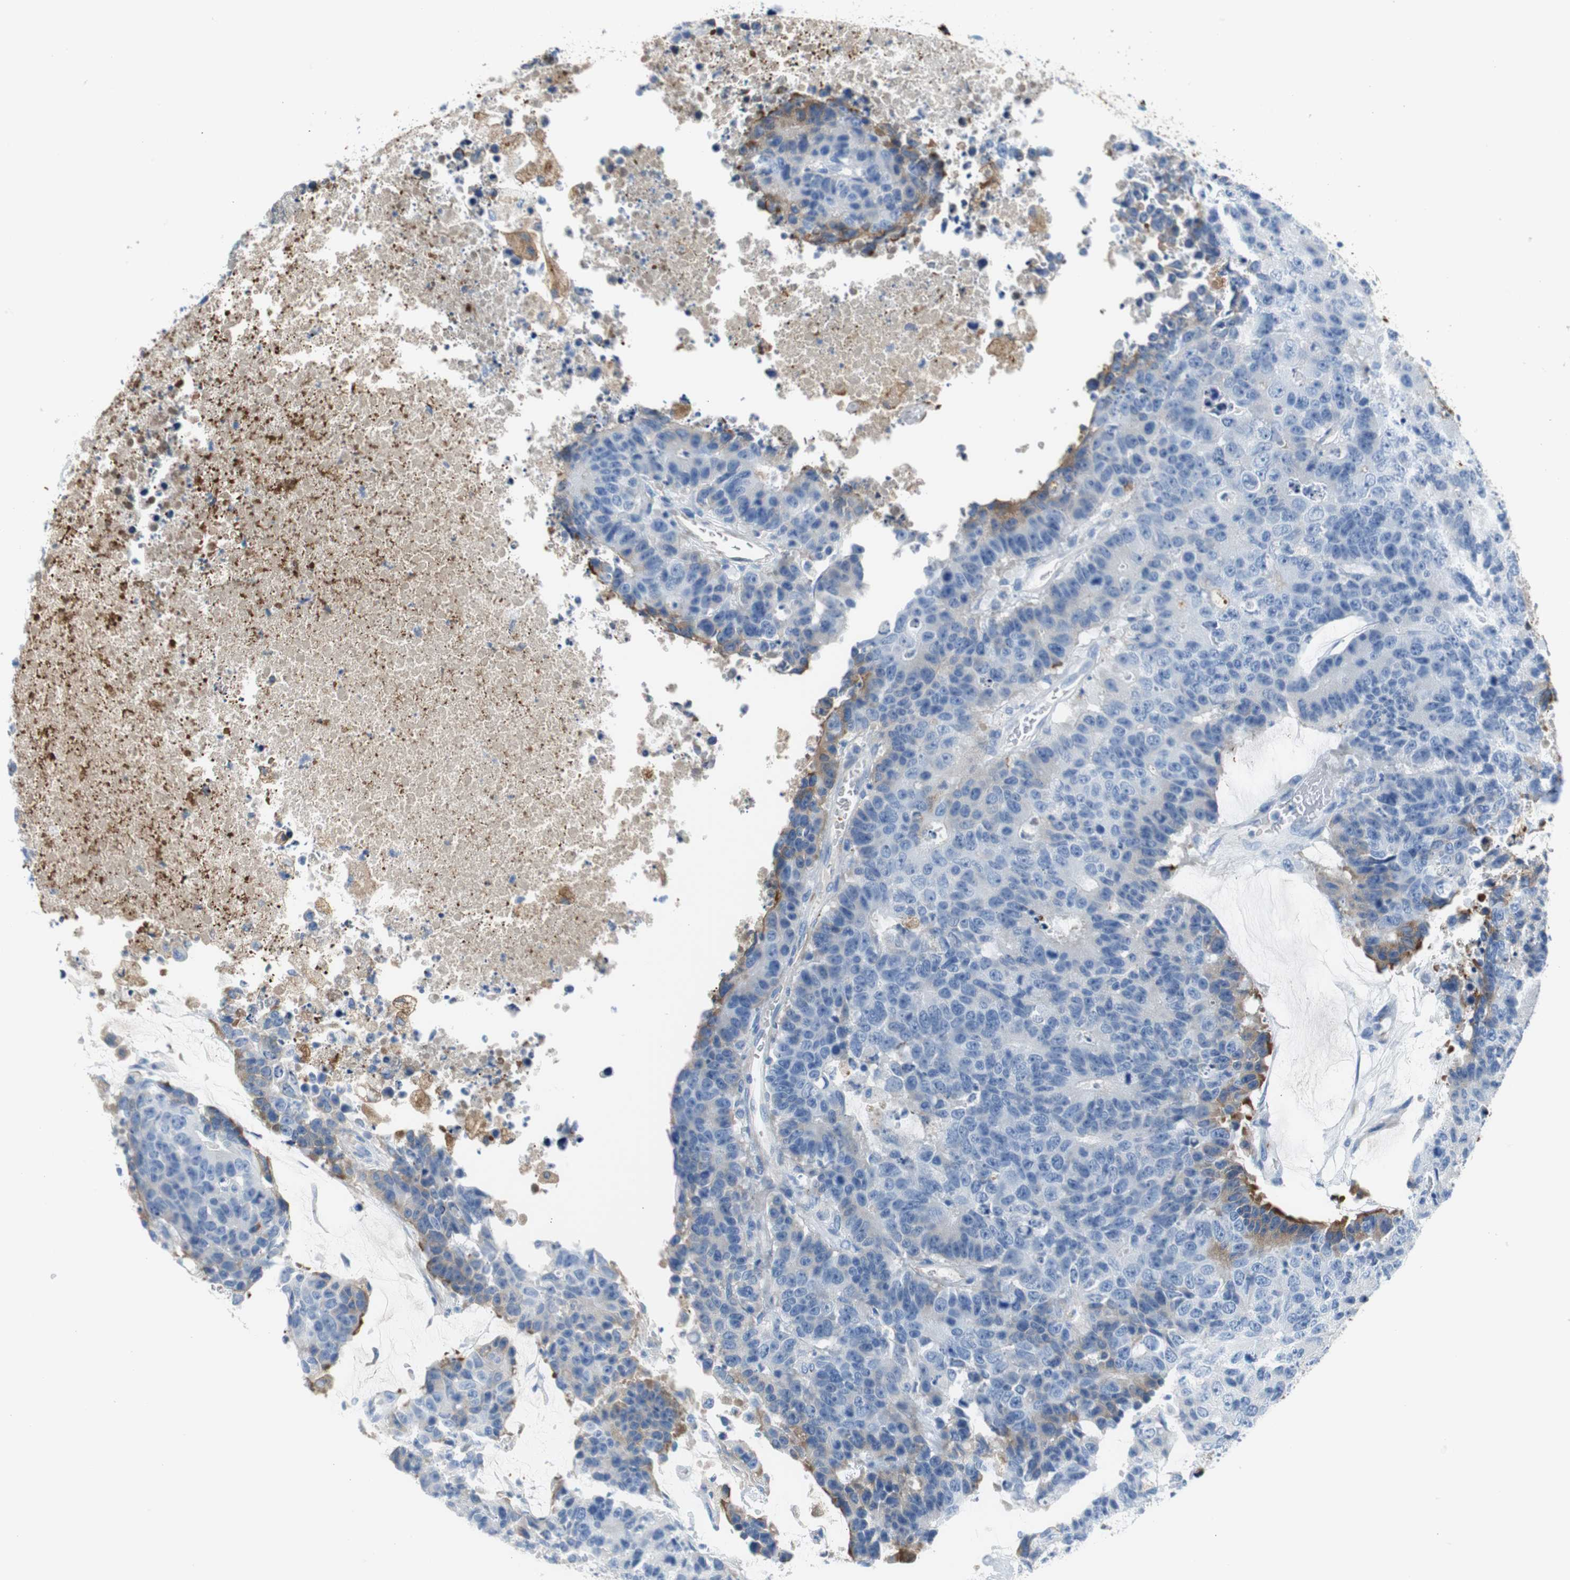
{"staining": {"intensity": "moderate", "quantity": "<25%", "location": "cytoplasmic/membranous"}, "tissue": "colorectal cancer", "cell_type": "Tumor cells", "image_type": "cancer", "snomed": [{"axis": "morphology", "description": "Adenocarcinoma, NOS"}, {"axis": "topography", "description": "Colon"}], "caption": "About <25% of tumor cells in human colorectal adenocarcinoma display moderate cytoplasmic/membranous protein staining as visualized by brown immunohistochemical staining.", "gene": "APCS", "patient": {"sex": "female", "age": 86}}